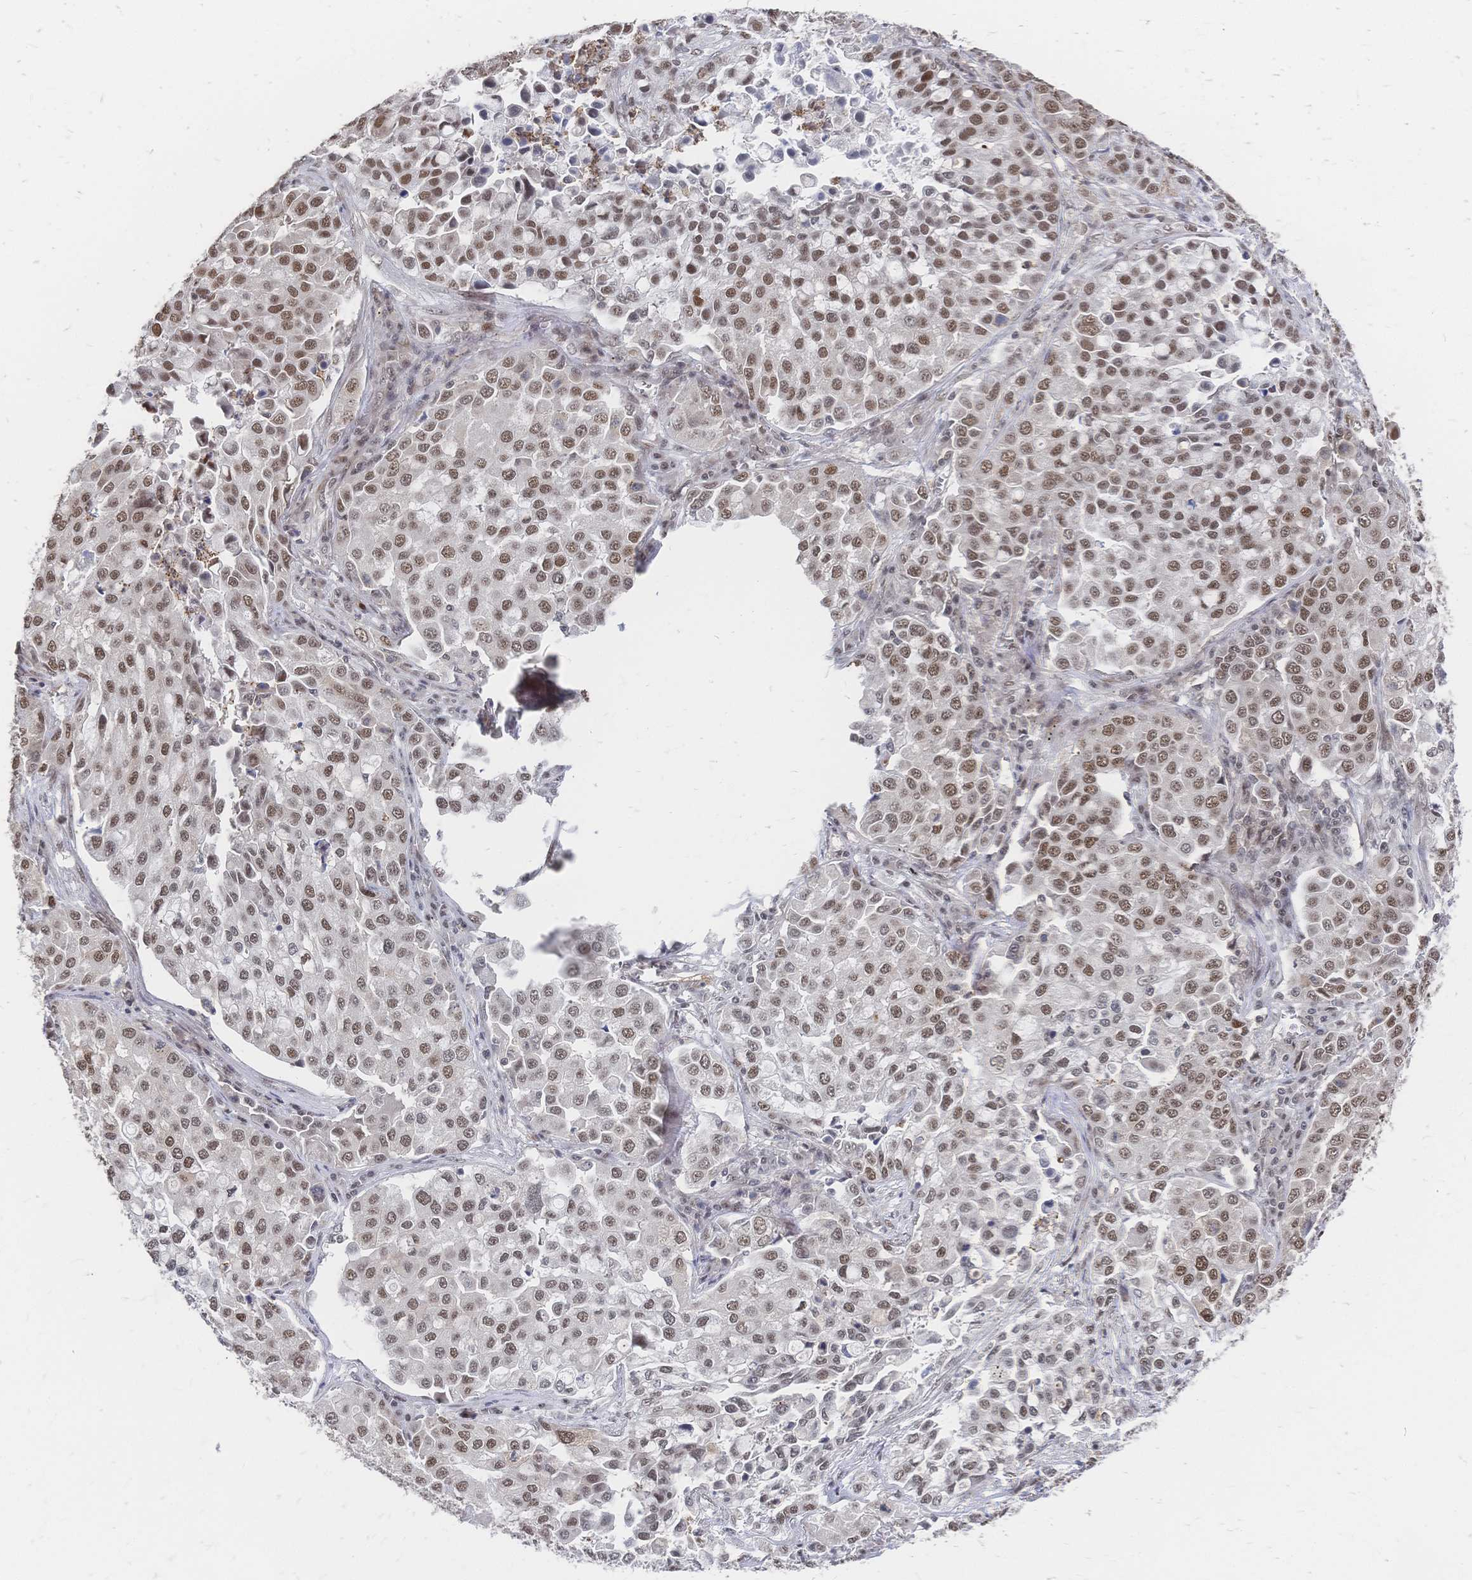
{"staining": {"intensity": "moderate", "quantity": ">75%", "location": "nuclear"}, "tissue": "lung cancer", "cell_type": "Tumor cells", "image_type": "cancer", "snomed": [{"axis": "morphology", "description": "Adenocarcinoma, NOS"}, {"axis": "morphology", "description": "Adenocarcinoma, metastatic, NOS"}, {"axis": "topography", "description": "Lymph node"}, {"axis": "topography", "description": "Lung"}], "caption": "The photomicrograph displays staining of lung metastatic adenocarcinoma, revealing moderate nuclear protein staining (brown color) within tumor cells.", "gene": "NELFA", "patient": {"sex": "female", "age": 65}}